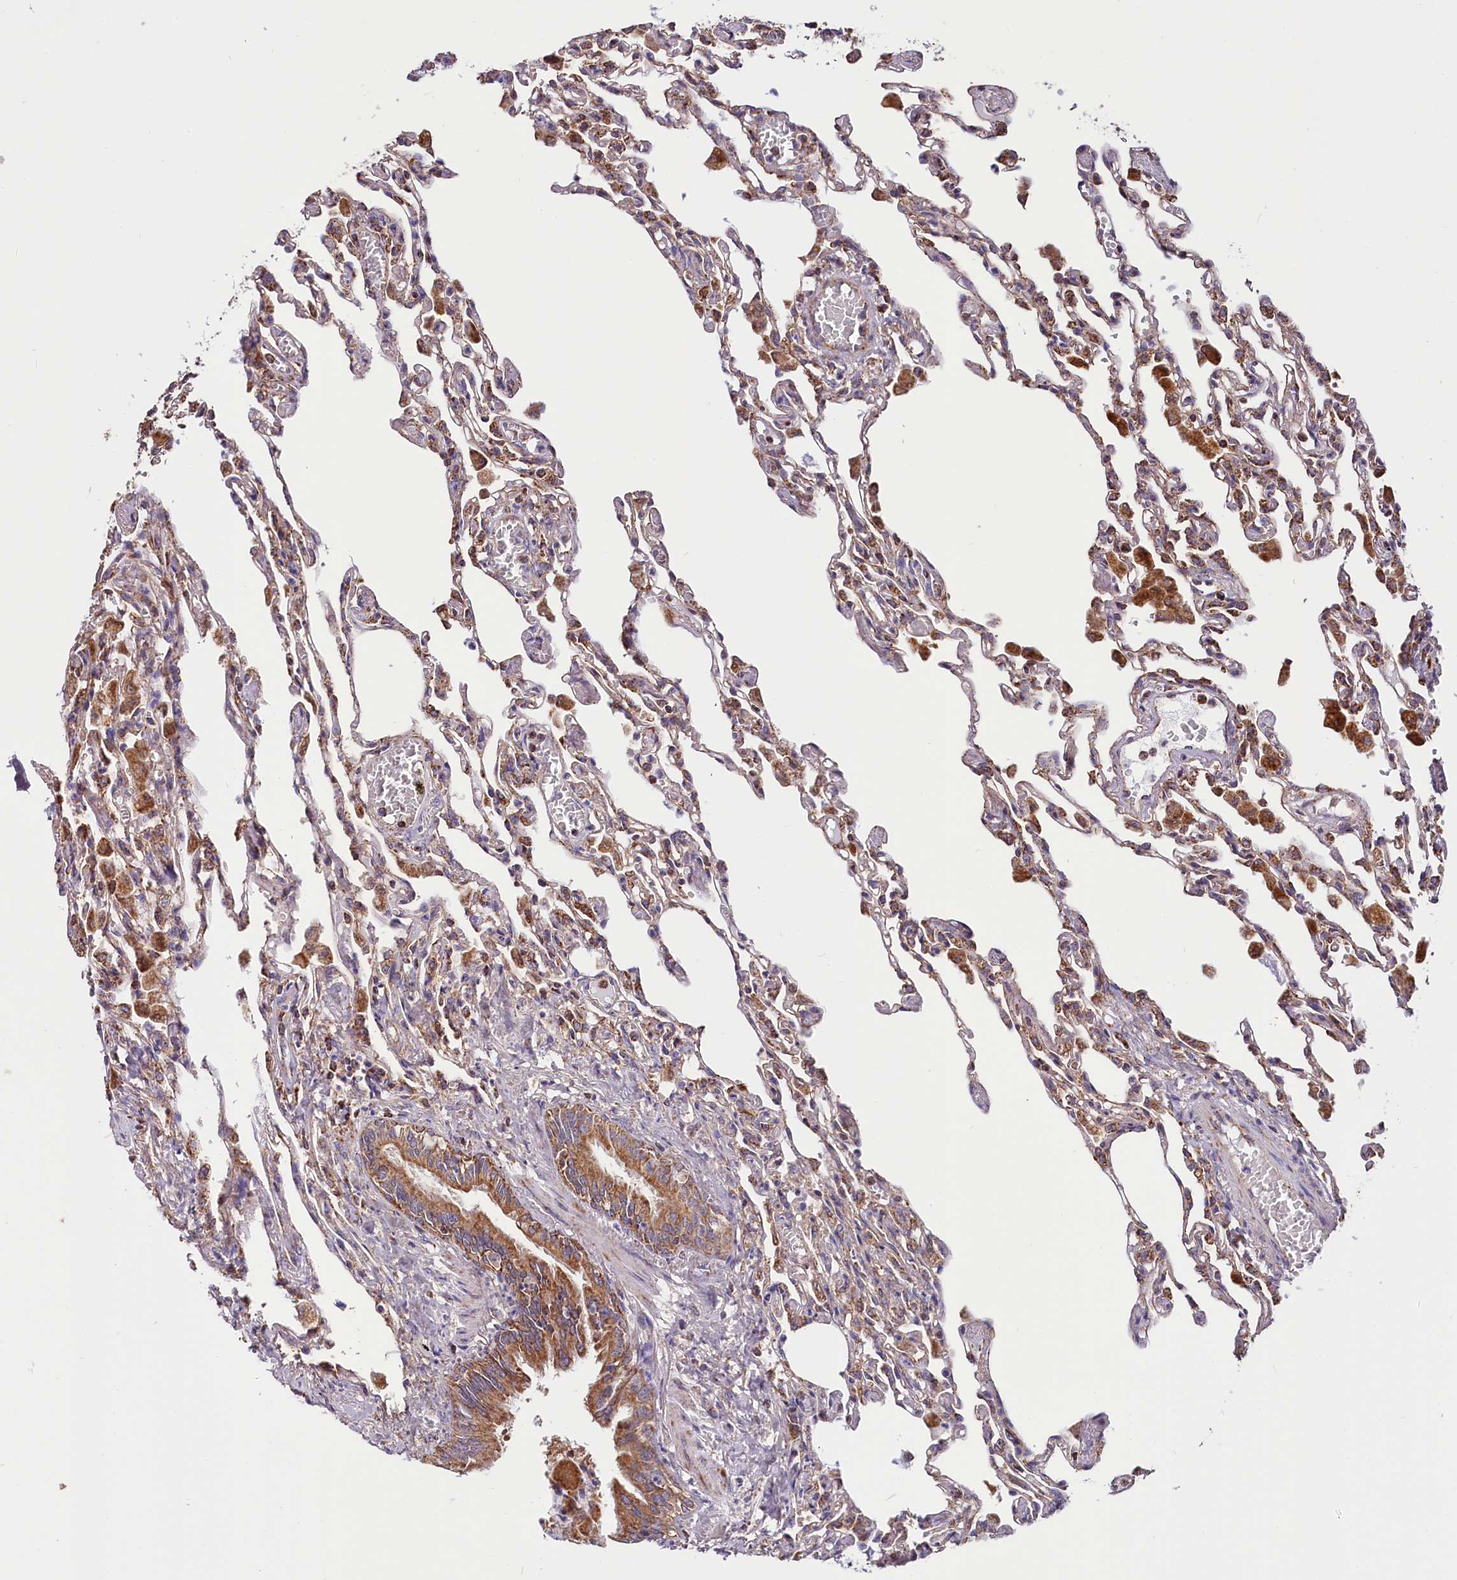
{"staining": {"intensity": "moderate", "quantity": "25%-75%", "location": "cytoplasmic/membranous"}, "tissue": "lung", "cell_type": "Alveolar cells", "image_type": "normal", "snomed": [{"axis": "morphology", "description": "Normal tissue, NOS"}, {"axis": "topography", "description": "Bronchus"}, {"axis": "topography", "description": "Lung"}], "caption": "The photomicrograph shows immunohistochemical staining of unremarkable lung. There is moderate cytoplasmic/membranous expression is present in approximately 25%-75% of alveolar cells.", "gene": "NUDT15", "patient": {"sex": "female", "age": 49}}